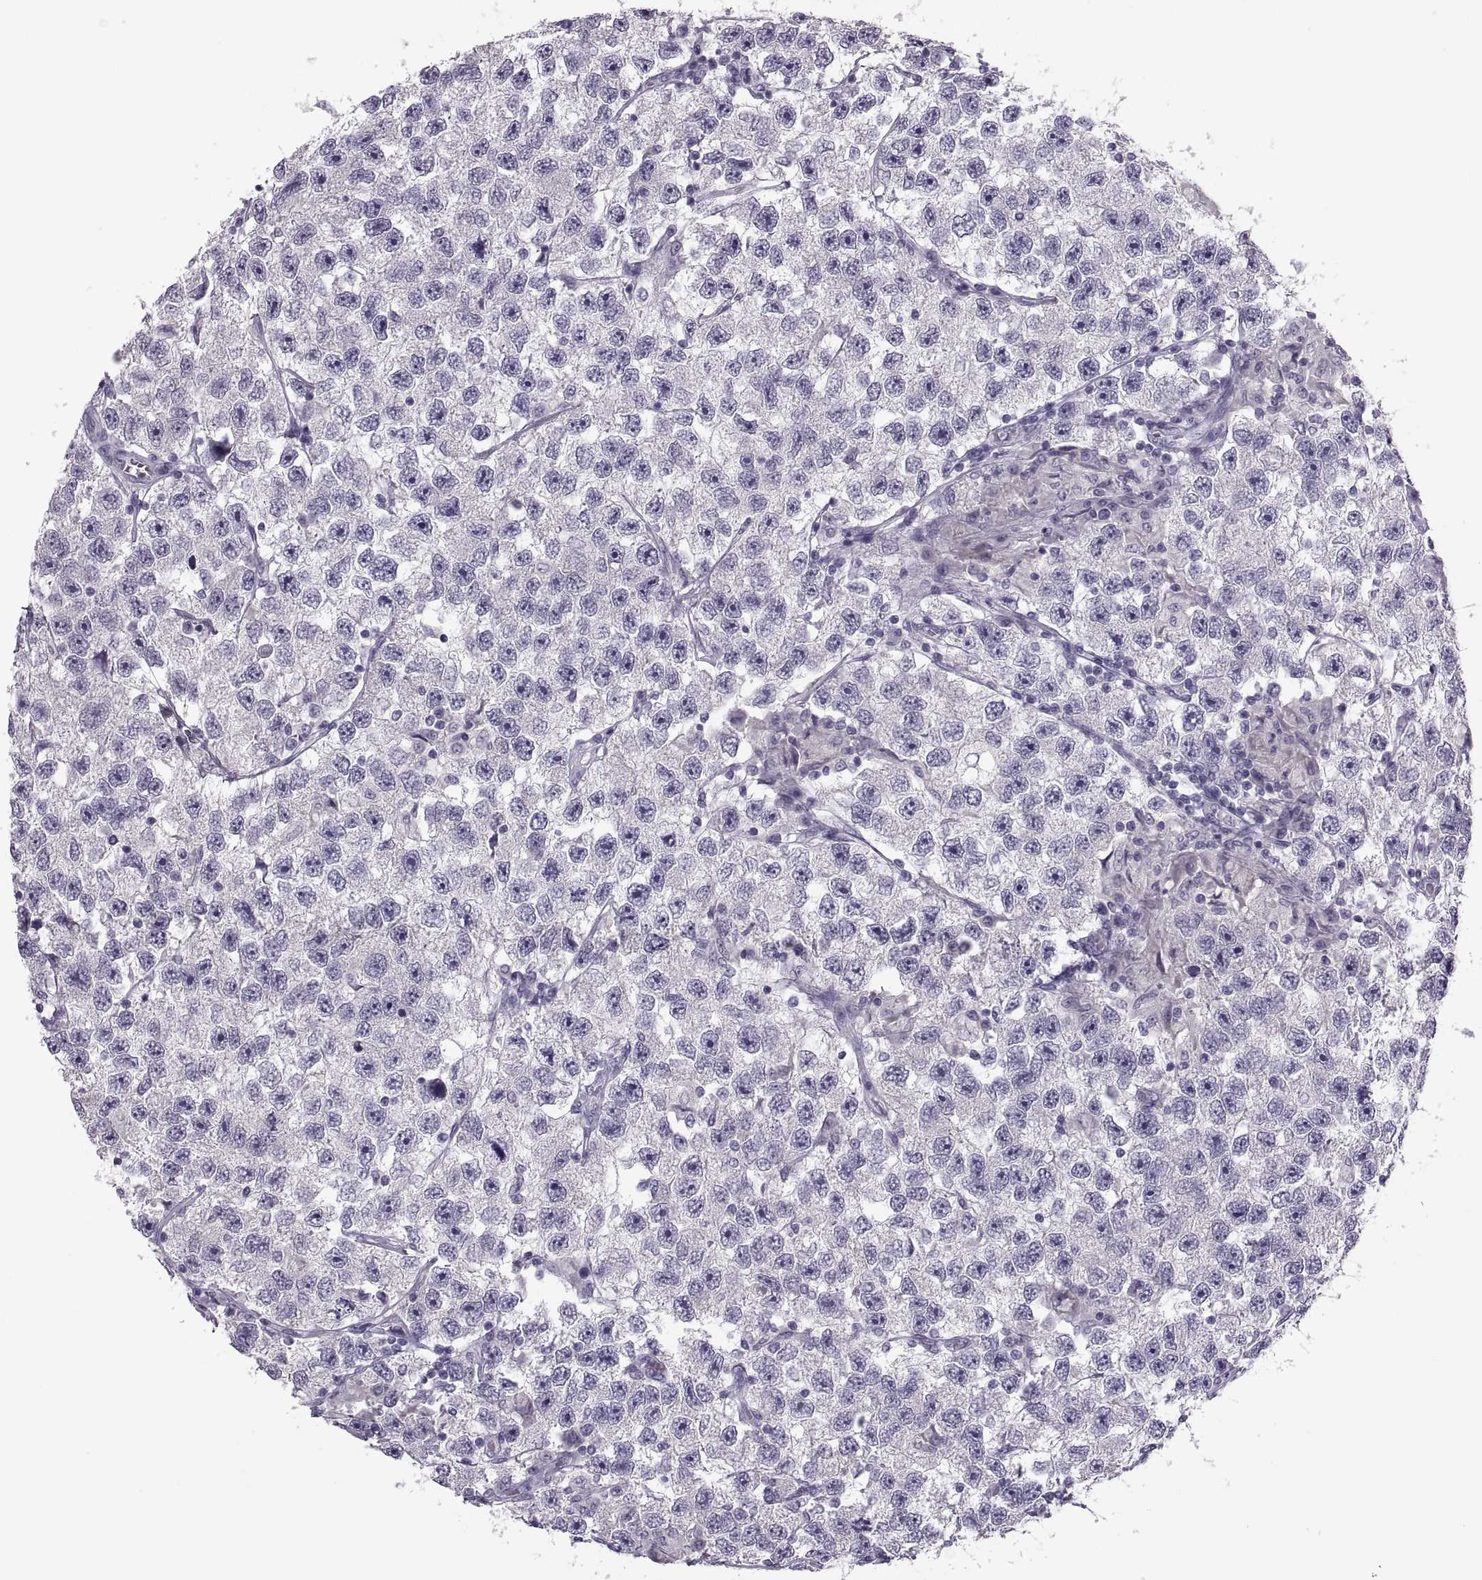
{"staining": {"intensity": "negative", "quantity": "none", "location": "none"}, "tissue": "testis cancer", "cell_type": "Tumor cells", "image_type": "cancer", "snomed": [{"axis": "morphology", "description": "Seminoma, NOS"}, {"axis": "topography", "description": "Testis"}], "caption": "DAB (3,3'-diaminobenzidine) immunohistochemical staining of human testis cancer (seminoma) demonstrates no significant expression in tumor cells.", "gene": "PRSS54", "patient": {"sex": "male", "age": 26}}